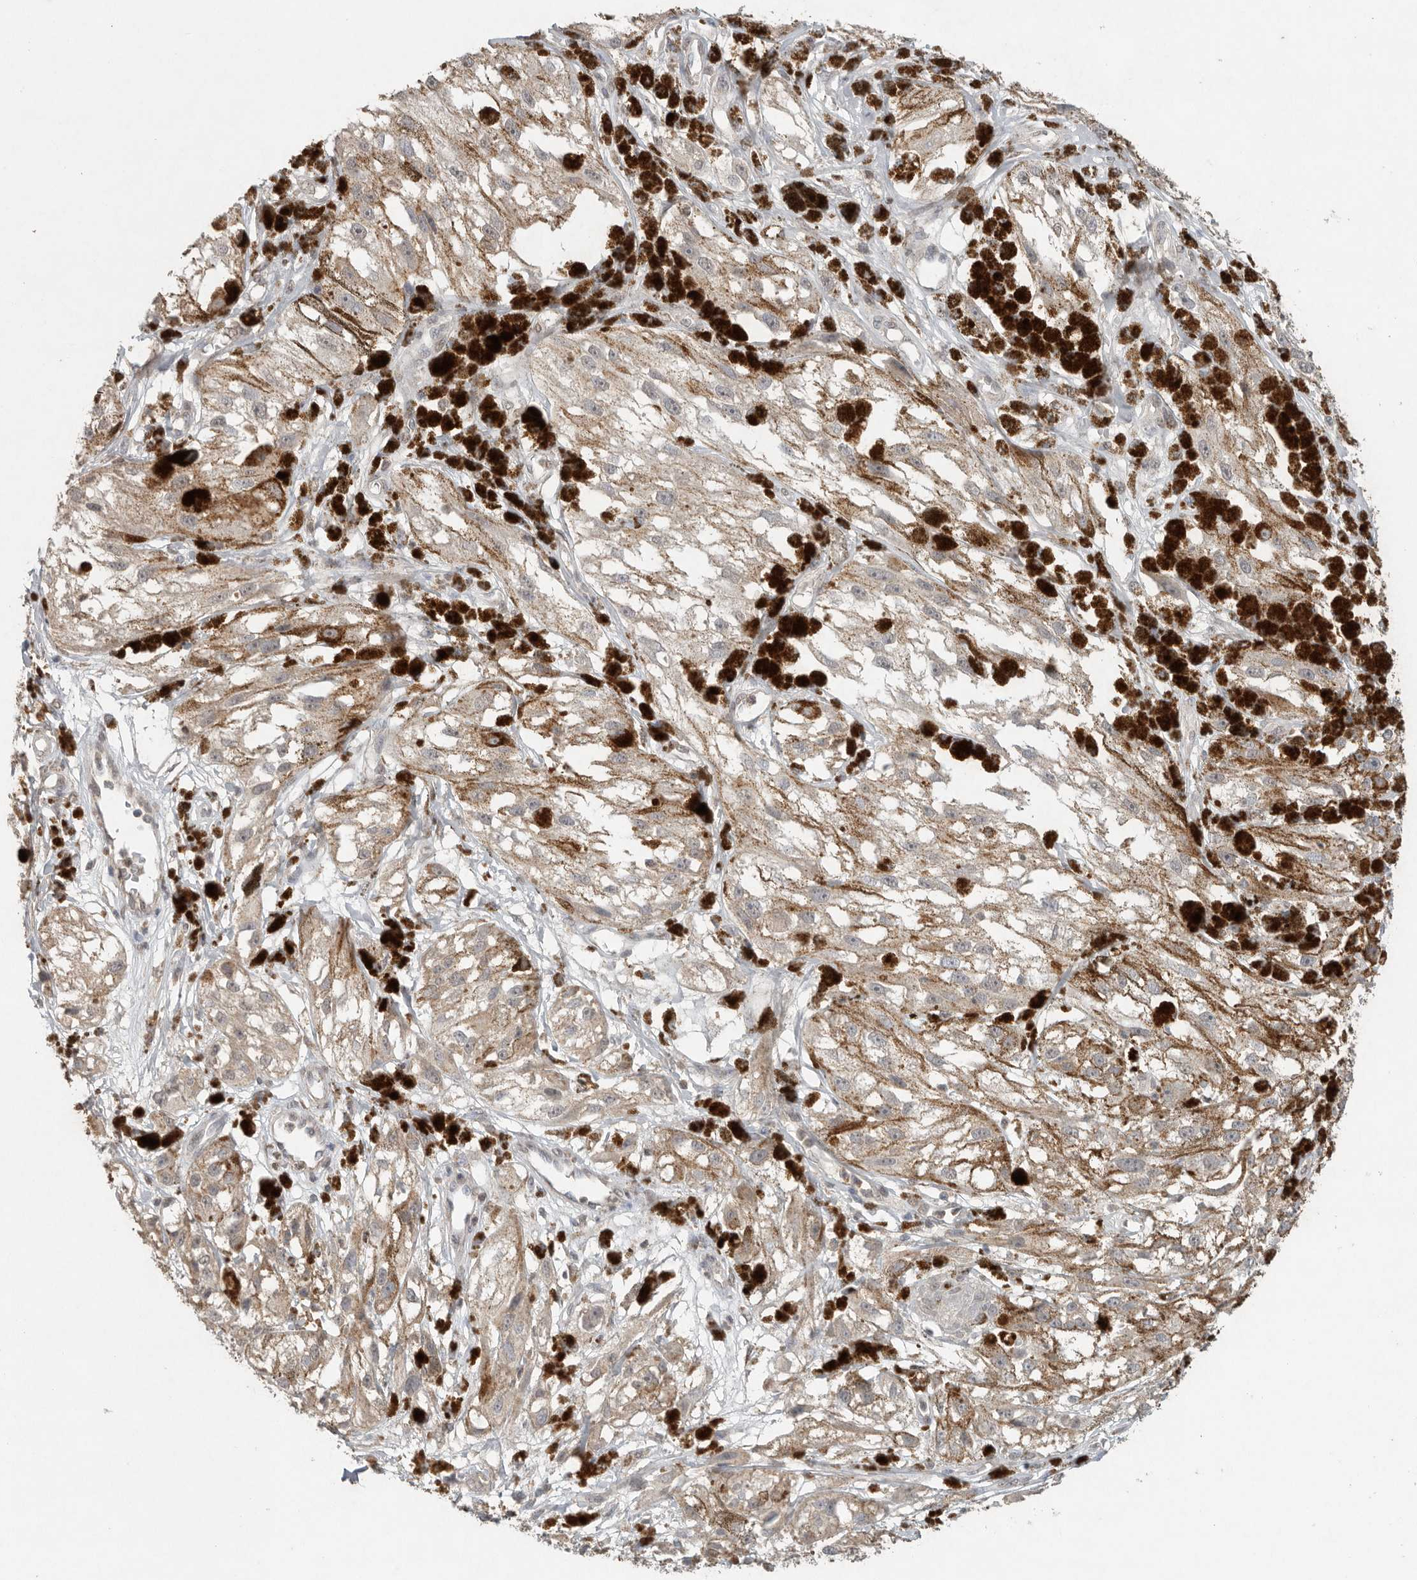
{"staining": {"intensity": "weak", "quantity": ">75%", "location": "cytoplasmic/membranous"}, "tissue": "melanoma", "cell_type": "Tumor cells", "image_type": "cancer", "snomed": [{"axis": "morphology", "description": "Malignant melanoma, NOS"}, {"axis": "topography", "description": "Skin"}], "caption": "Brown immunohistochemical staining in malignant melanoma reveals weak cytoplasmic/membranous staining in approximately >75% of tumor cells.", "gene": "KLK5", "patient": {"sex": "male", "age": 88}}